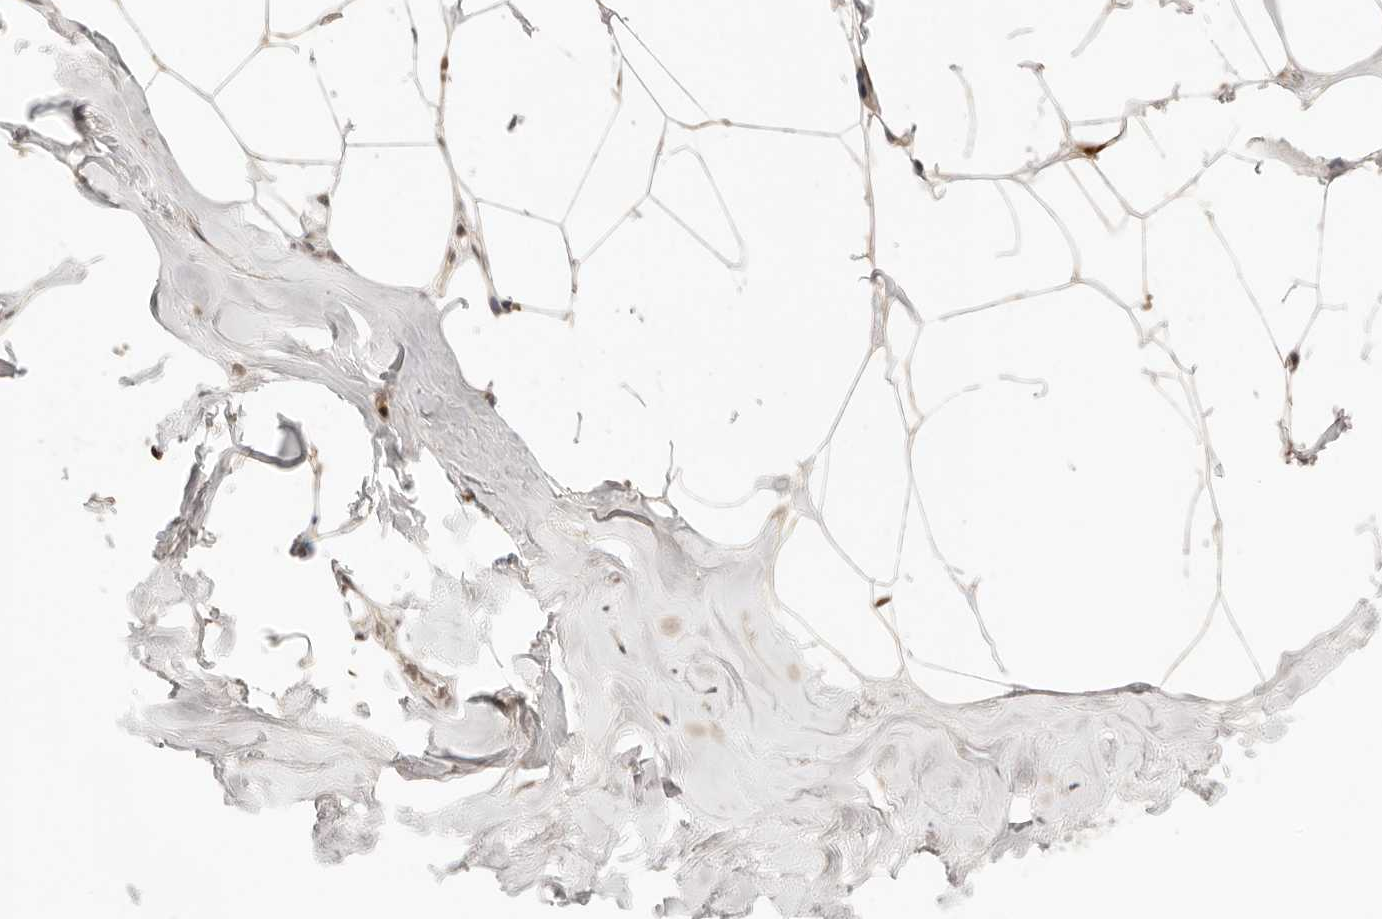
{"staining": {"intensity": "moderate", "quantity": ">75%", "location": "cytoplasmic/membranous"}, "tissue": "adipose tissue", "cell_type": "Adipocytes", "image_type": "normal", "snomed": [{"axis": "morphology", "description": "Normal tissue, NOS"}, {"axis": "morphology", "description": "Fibrosis, NOS"}, {"axis": "topography", "description": "Breast"}, {"axis": "topography", "description": "Adipose tissue"}], "caption": "Approximately >75% of adipocytes in normal adipose tissue show moderate cytoplasmic/membranous protein staining as visualized by brown immunohistochemical staining.", "gene": "GTF2E2", "patient": {"sex": "female", "age": 39}}